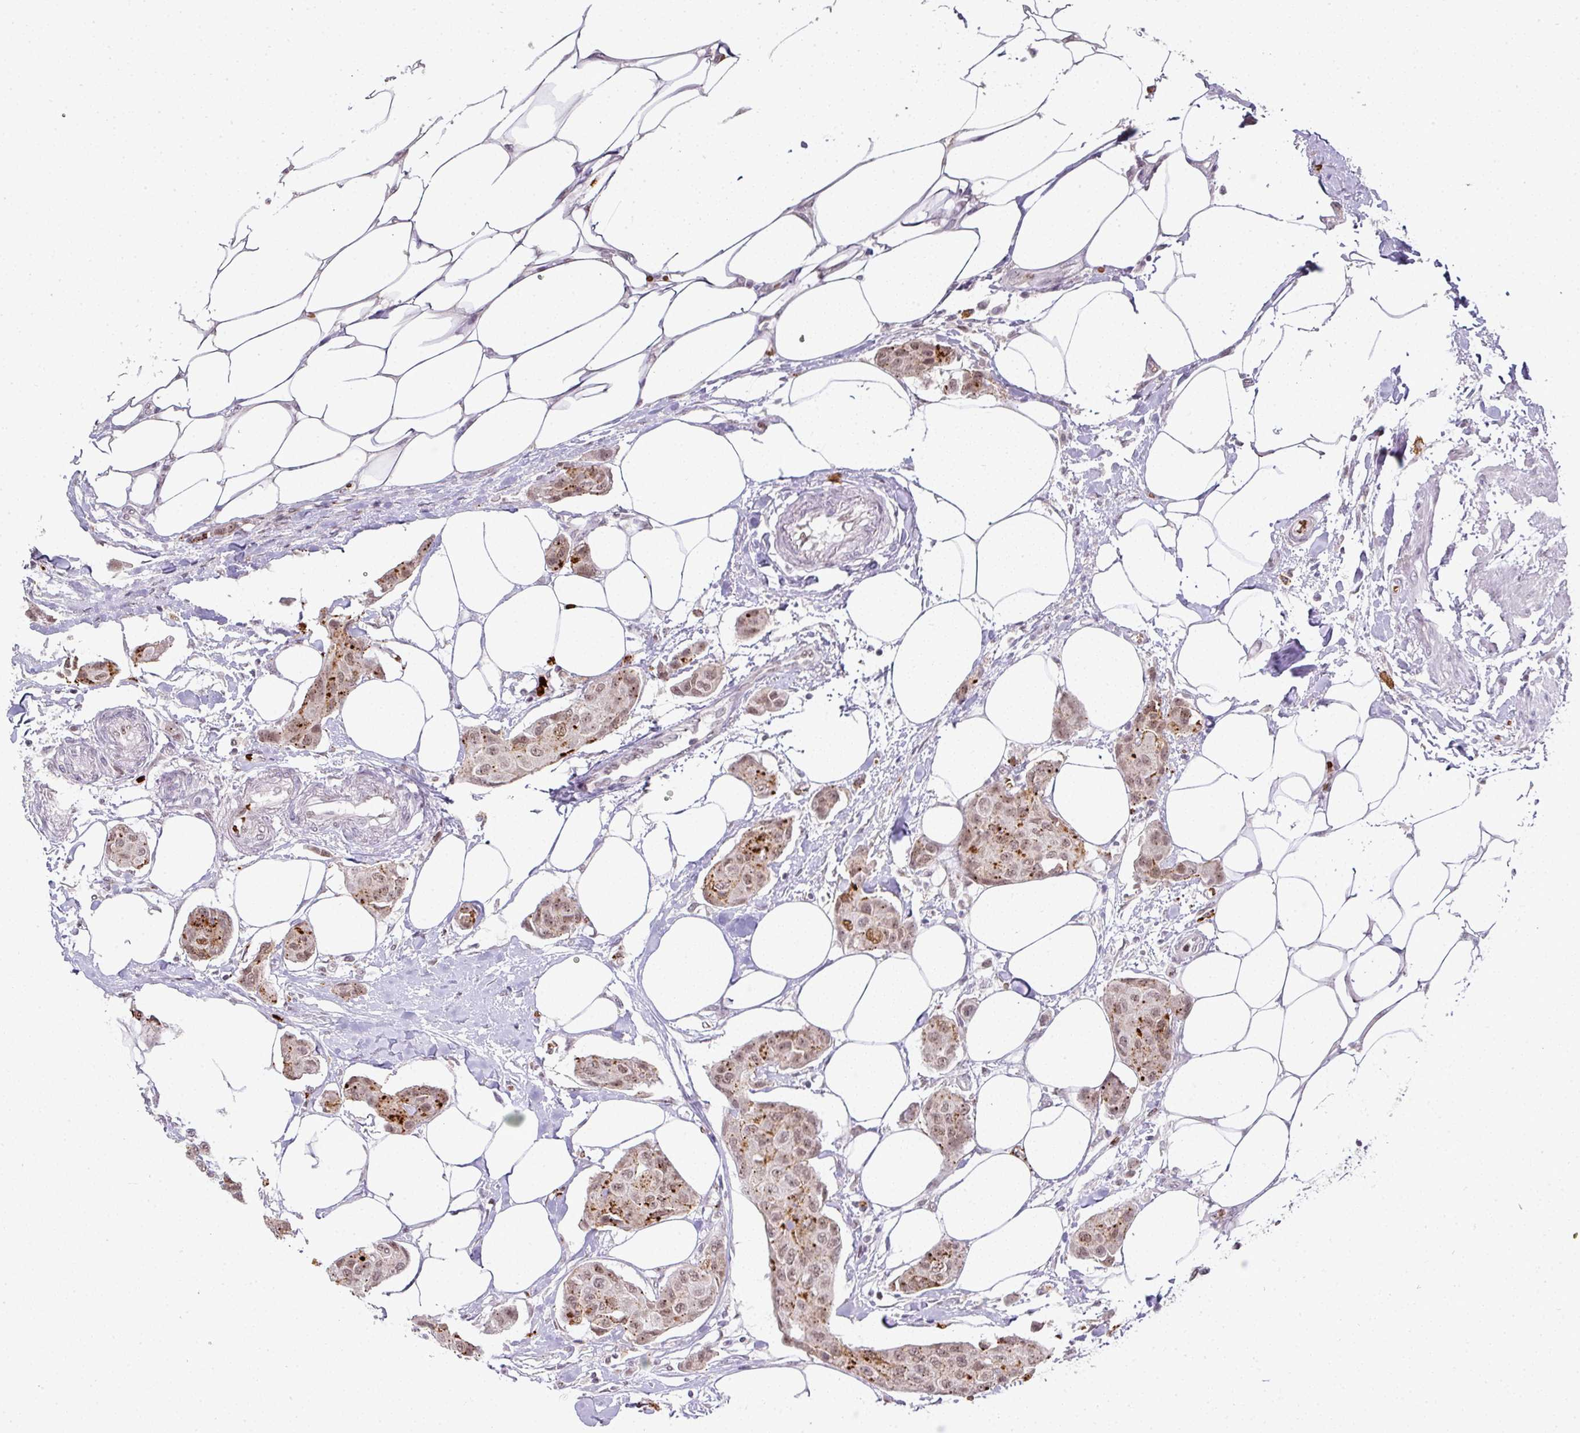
{"staining": {"intensity": "moderate", "quantity": "25%-75%", "location": "cytoplasmic/membranous"}, "tissue": "breast cancer", "cell_type": "Tumor cells", "image_type": "cancer", "snomed": [{"axis": "morphology", "description": "Duct carcinoma"}, {"axis": "topography", "description": "Breast"}, {"axis": "topography", "description": "Lymph node"}], "caption": "Protein staining of breast infiltrating ductal carcinoma tissue demonstrates moderate cytoplasmic/membranous expression in approximately 25%-75% of tumor cells.", "gene": "NEIL1", "patient": {"sex": "female", "age": 80}}